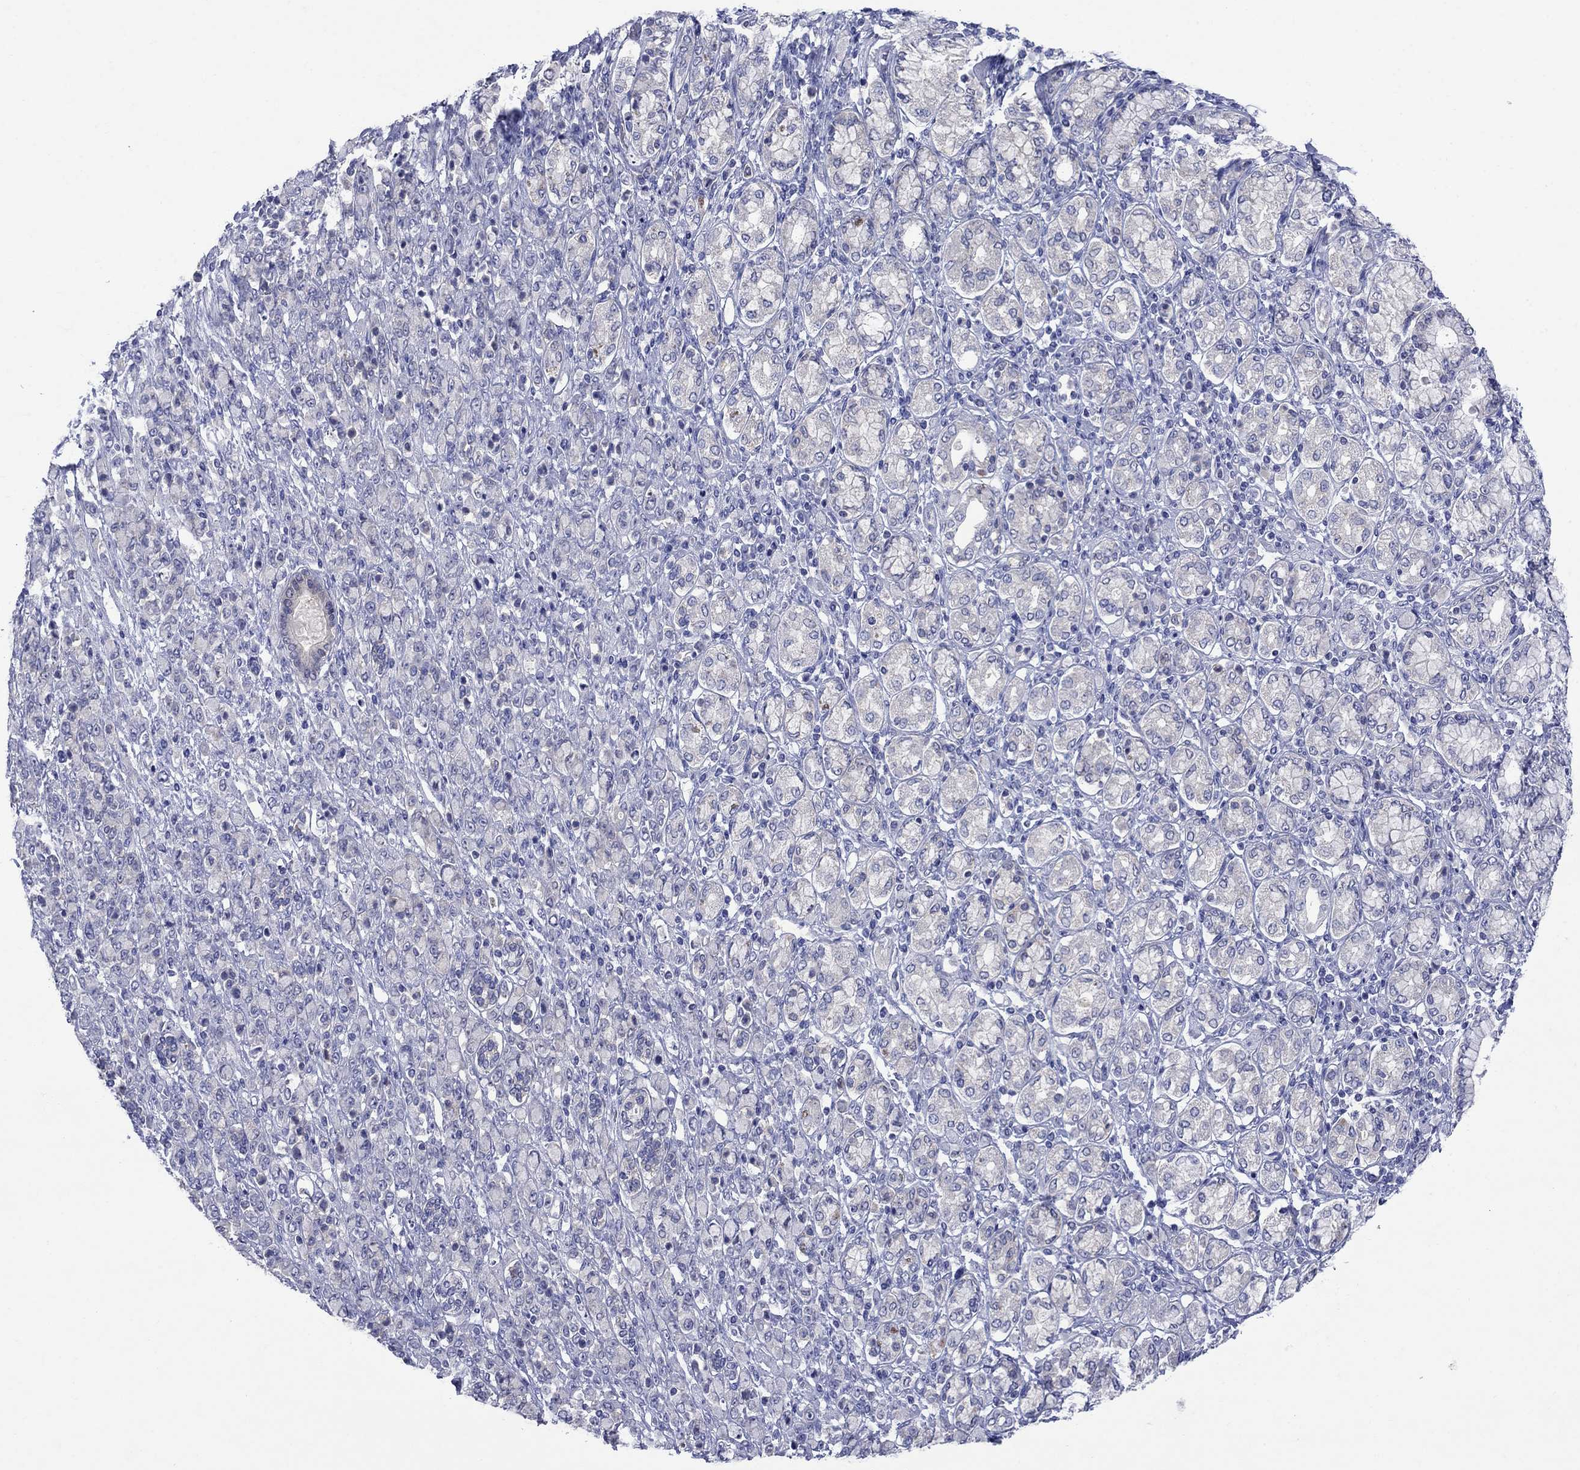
{"staining": {"intensity": "negative", "quantity": "none", "location": "none"}, "tissue": "stomach cancer", "cell_type": "Tumor cells", "image_type": "cancer", "snomed": [{"axis": "morphology", "description": "Normal tissue, NOS"}, {"axis": "morphology", "description": "Adenocarcinoma, NOS"}, {"axis": "topography", "description": "Stomach"}], "caption": "Image shows no significant protein expression in tumor cells of adenocarcinoma (stomach).", "gene": "SULT2B1", "patient": {"sex": "female", "age": 79}}